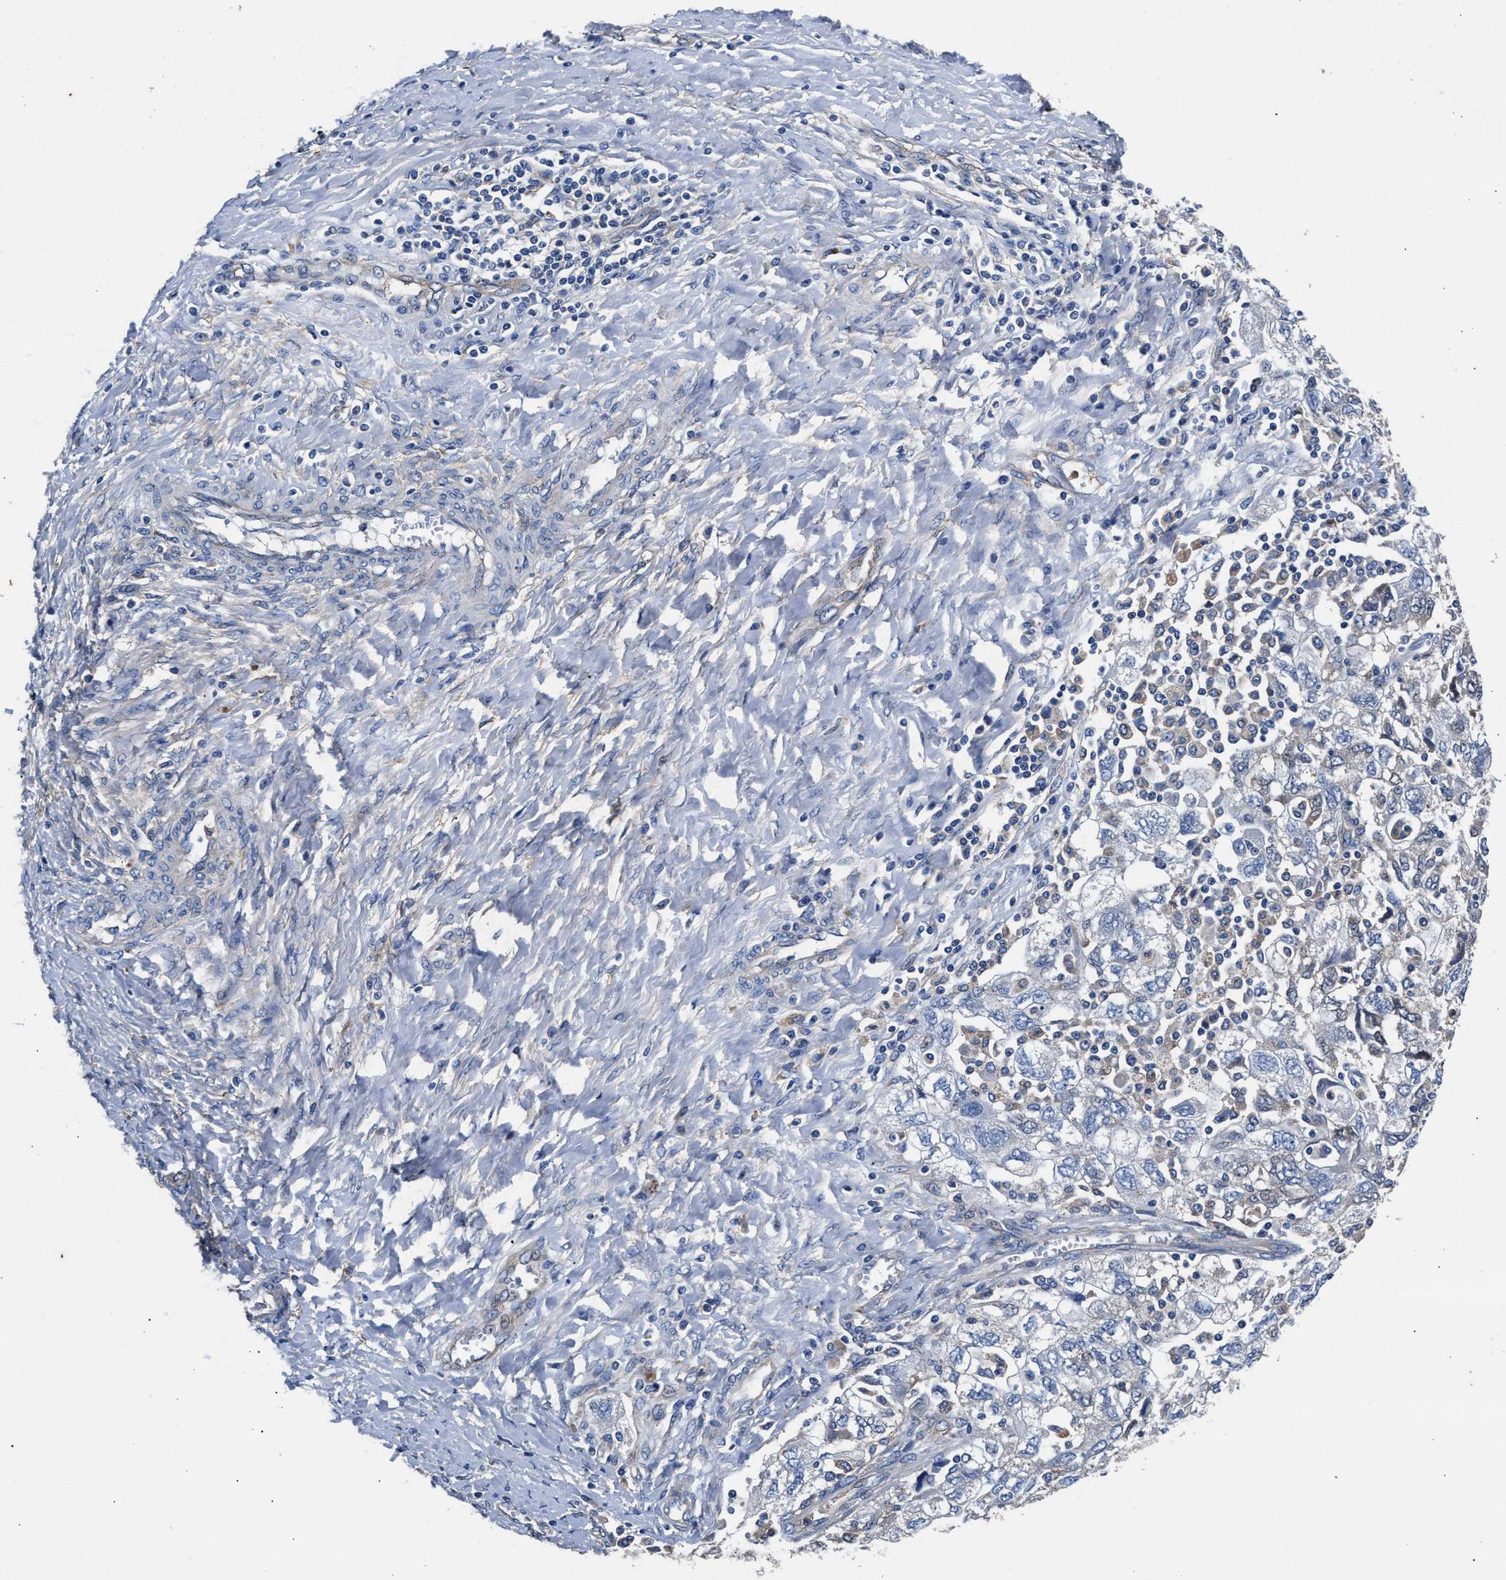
{"staining": {"intensity": "negative", "quantity": "none", "location": "none"}, "tissue": "ovarian cancer", "cell_type": "Tumor cells", "image_type": "cancer", "snomed": [{"axis": "morphology", "description": "Carcinoma, NOS"}, {"axis": "morphology", "description": "Cystadenocarcinoma, serous, NOS"}, {"axis": "topography", "description": "Ovary"}], "caption": "This is an immunohistochemistry (IHC) histopathology image of ovarian cancer. There is no expression in tumor cells.", "gene": "SH3GL1", "patient": {"sex": "female", "age": 69}}